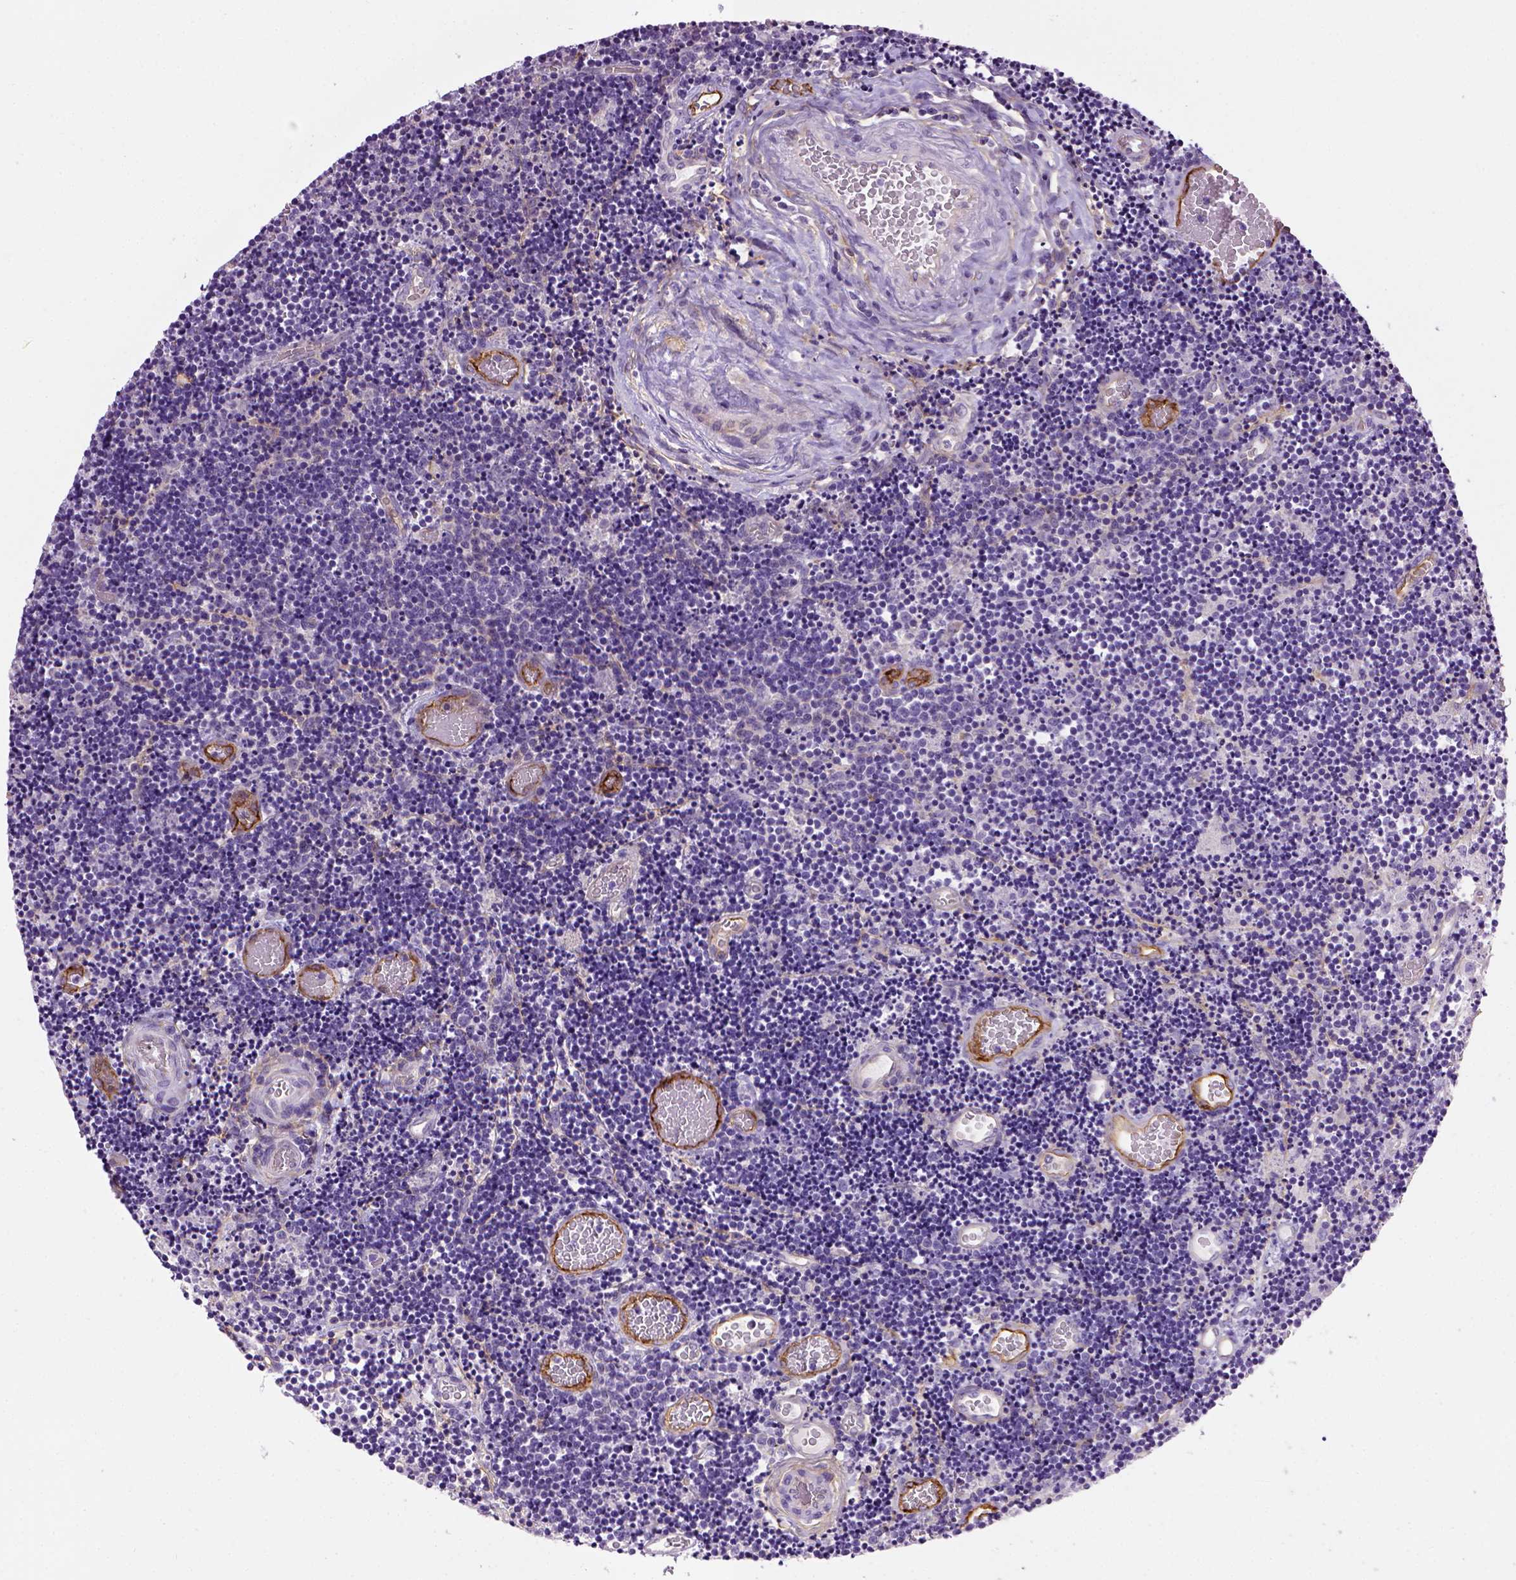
{"staining": {"intensity": "negative", "quantity": "none", "location": "none"}, "tissue": "lymphoma", "cell_type": "Tumor cells", "image_type": "cancer", "snomed": [{"axis": "morphology", "description": "Malignant lymphoma, non-Hodgkin's type, Low grade"}, {"axis": "topography", "description": "Brain"}], "caption": "The immunohistochemistry photomicrograph has no significant positivity in tumor cells of malignant lymphoma, non-Hodgkin's type (low-grade) tissue. (DAB immunohistochemistry (IHC) visualized using brightfield microscopy, high magnification).", "gene": "ENG", "patient": {"sex": "female", "age": 66}}